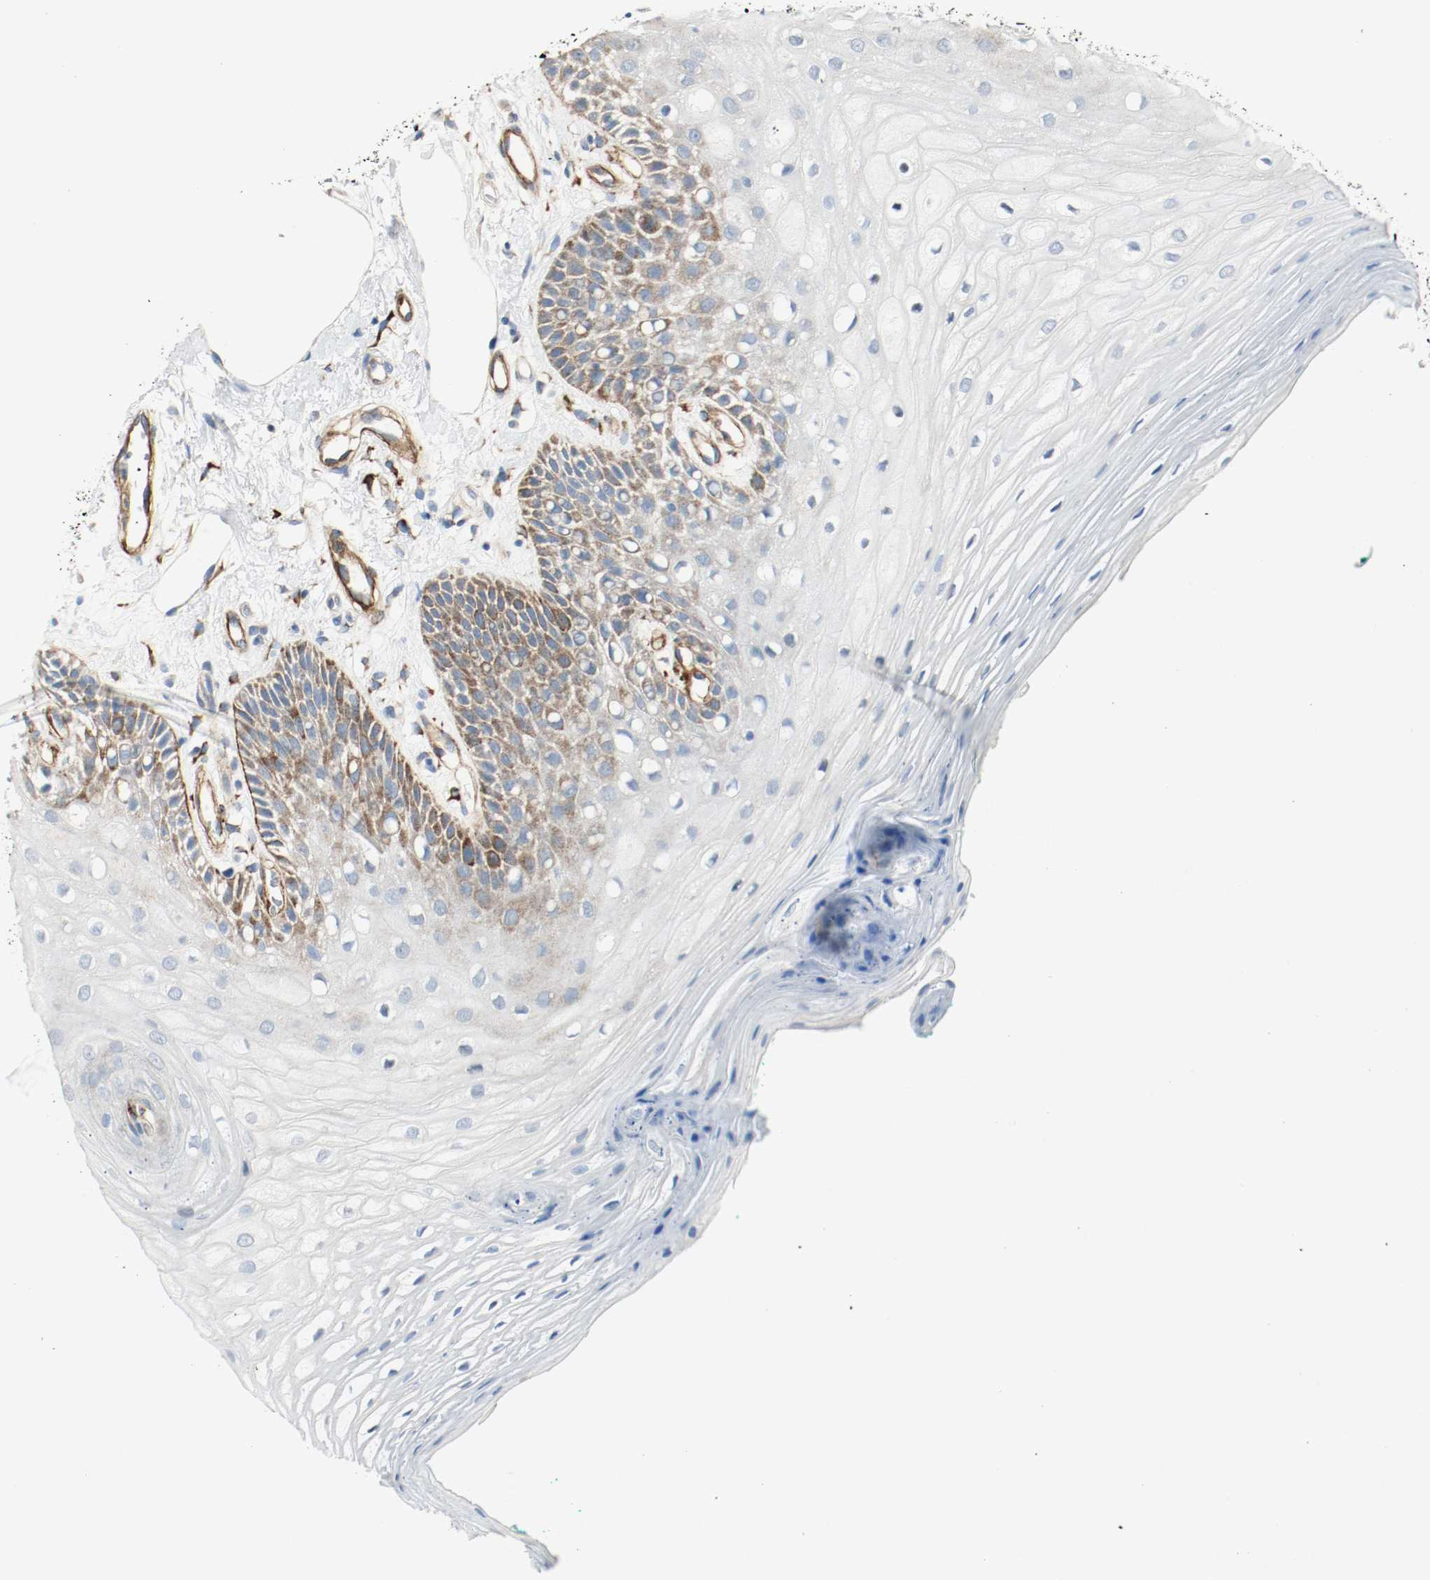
{"staining": {"intensity": "moderate", "quantity": "<25%", "location": "cytoplasmic/membranous"}, "tissue": "oral mucosa", "cell_type": "Squamous epithelial cells", "image_type": "normal", "snomed": [{"axis": "morphology", "description": "Normal tissue, NOS"}, {"axis": "morphology", "description": "Squamous cell carcinoma, NOS"}, {"axis": "topography", "description": "Skeletal muscle"}, {"axis": "topography", "description": "Oral tissue"}, {"axis": "topography", "description": "Head-Neck"}], "caption": "Moderate cytoplasmic/membranous positivity for a protein is seen in approximately <25% of squamous epithelial cells of unremarkable oral mucosa using immunohistochemistry (IHC).", "gene": "LAMB1", "patient": {"sex": "female", "age": 84}}